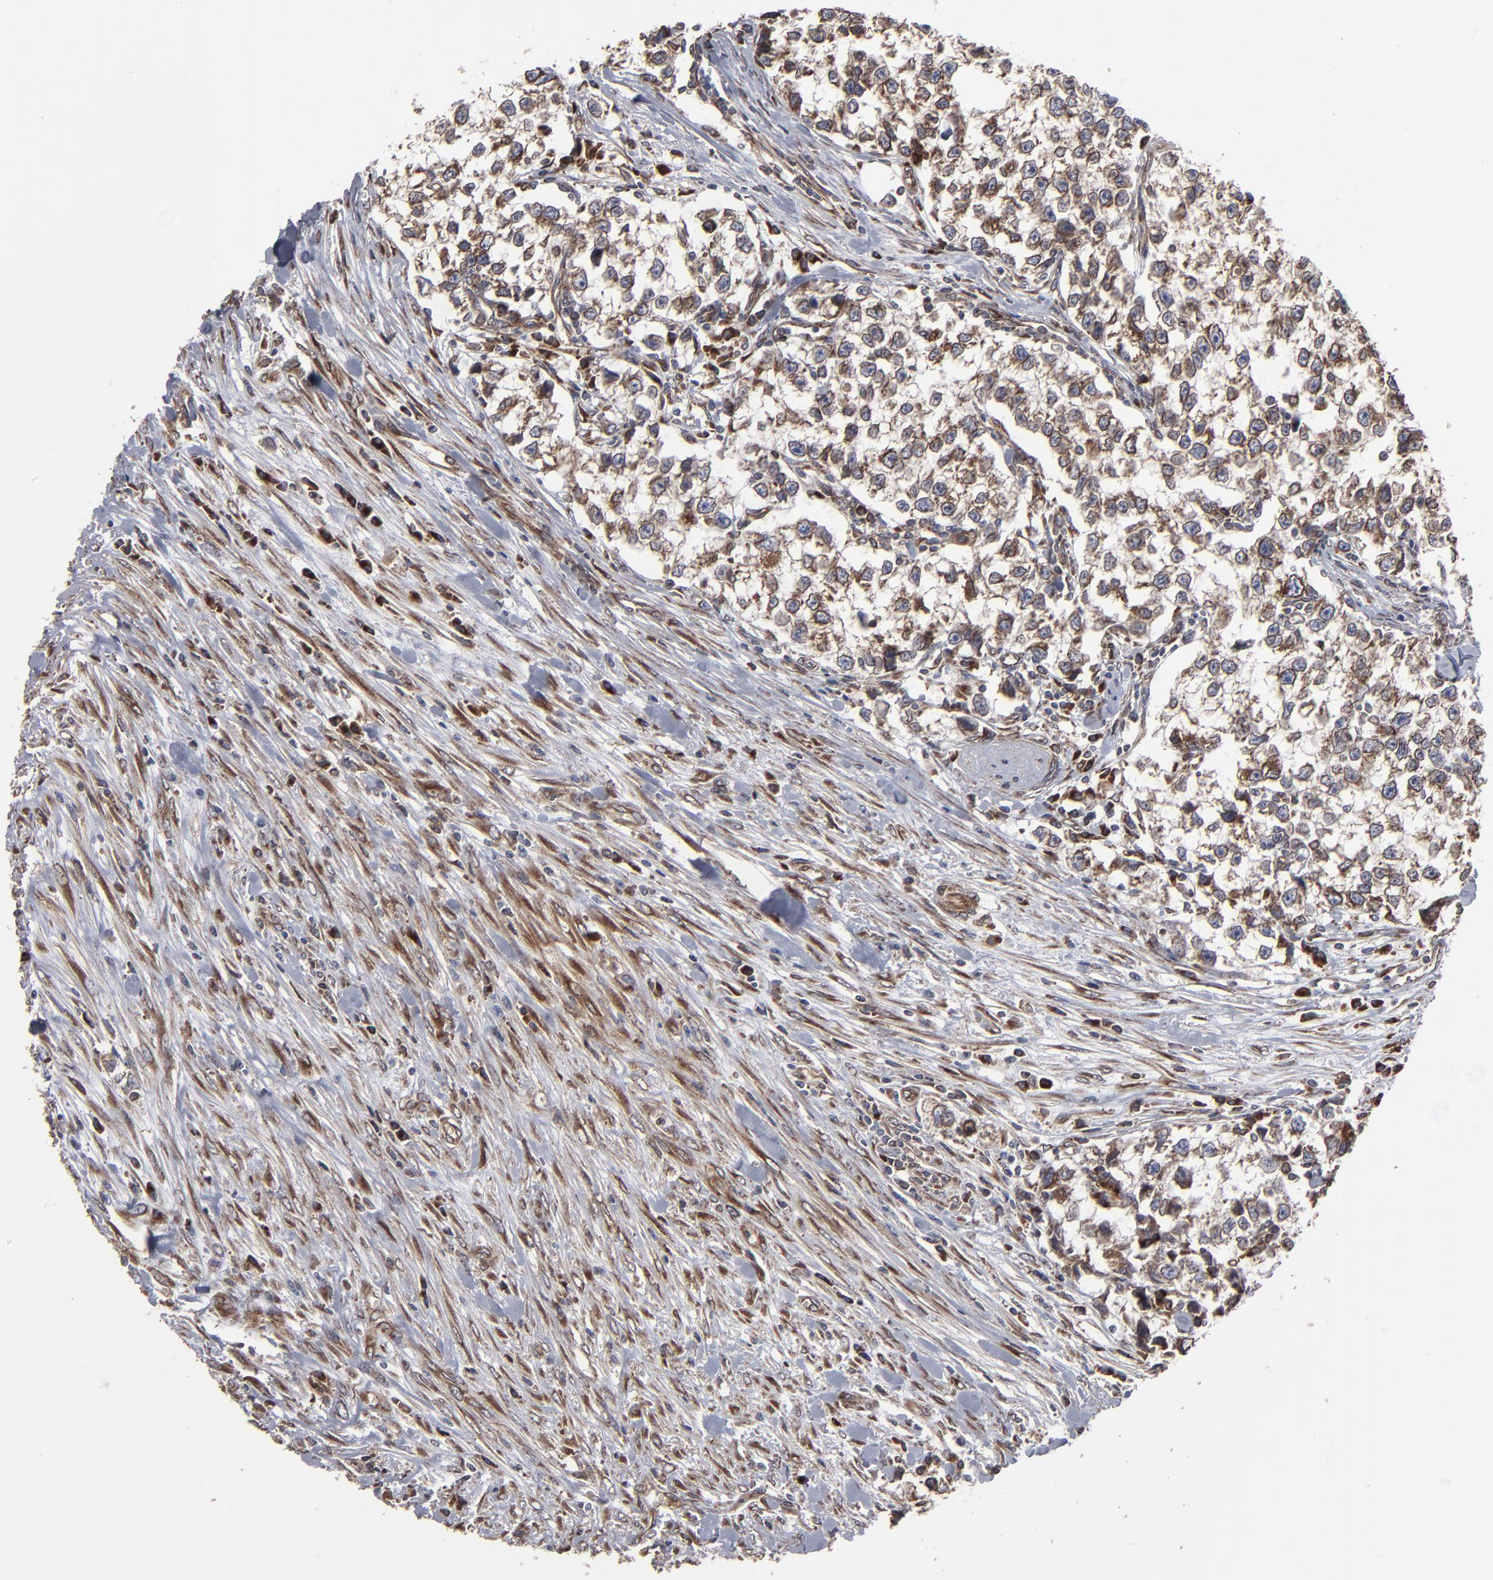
{"staining": {"intensity": "moderate", "quantity": ">75%", "location": "cytoplasmic/membranous"}, "tissue": "testis cancer", "cell_type": "Tumor cells", "image_type": "cancer", "snomed": [{"axis": "morphology", "description": "Seminoma, NOS"}, {"axis": "morphology", "description": "Carcinoma, Embryonal, NOS"}, {"axis": "topography", "description": "Testis"}], "caption": "Immunohistochemical staining of human testis seminoma shows moderate cytoplasmic/membranous protein positivity in approximately >75% of tumor cells.", "gene": "CNIH1", "patient": {"sex": "male", "age": 30}}